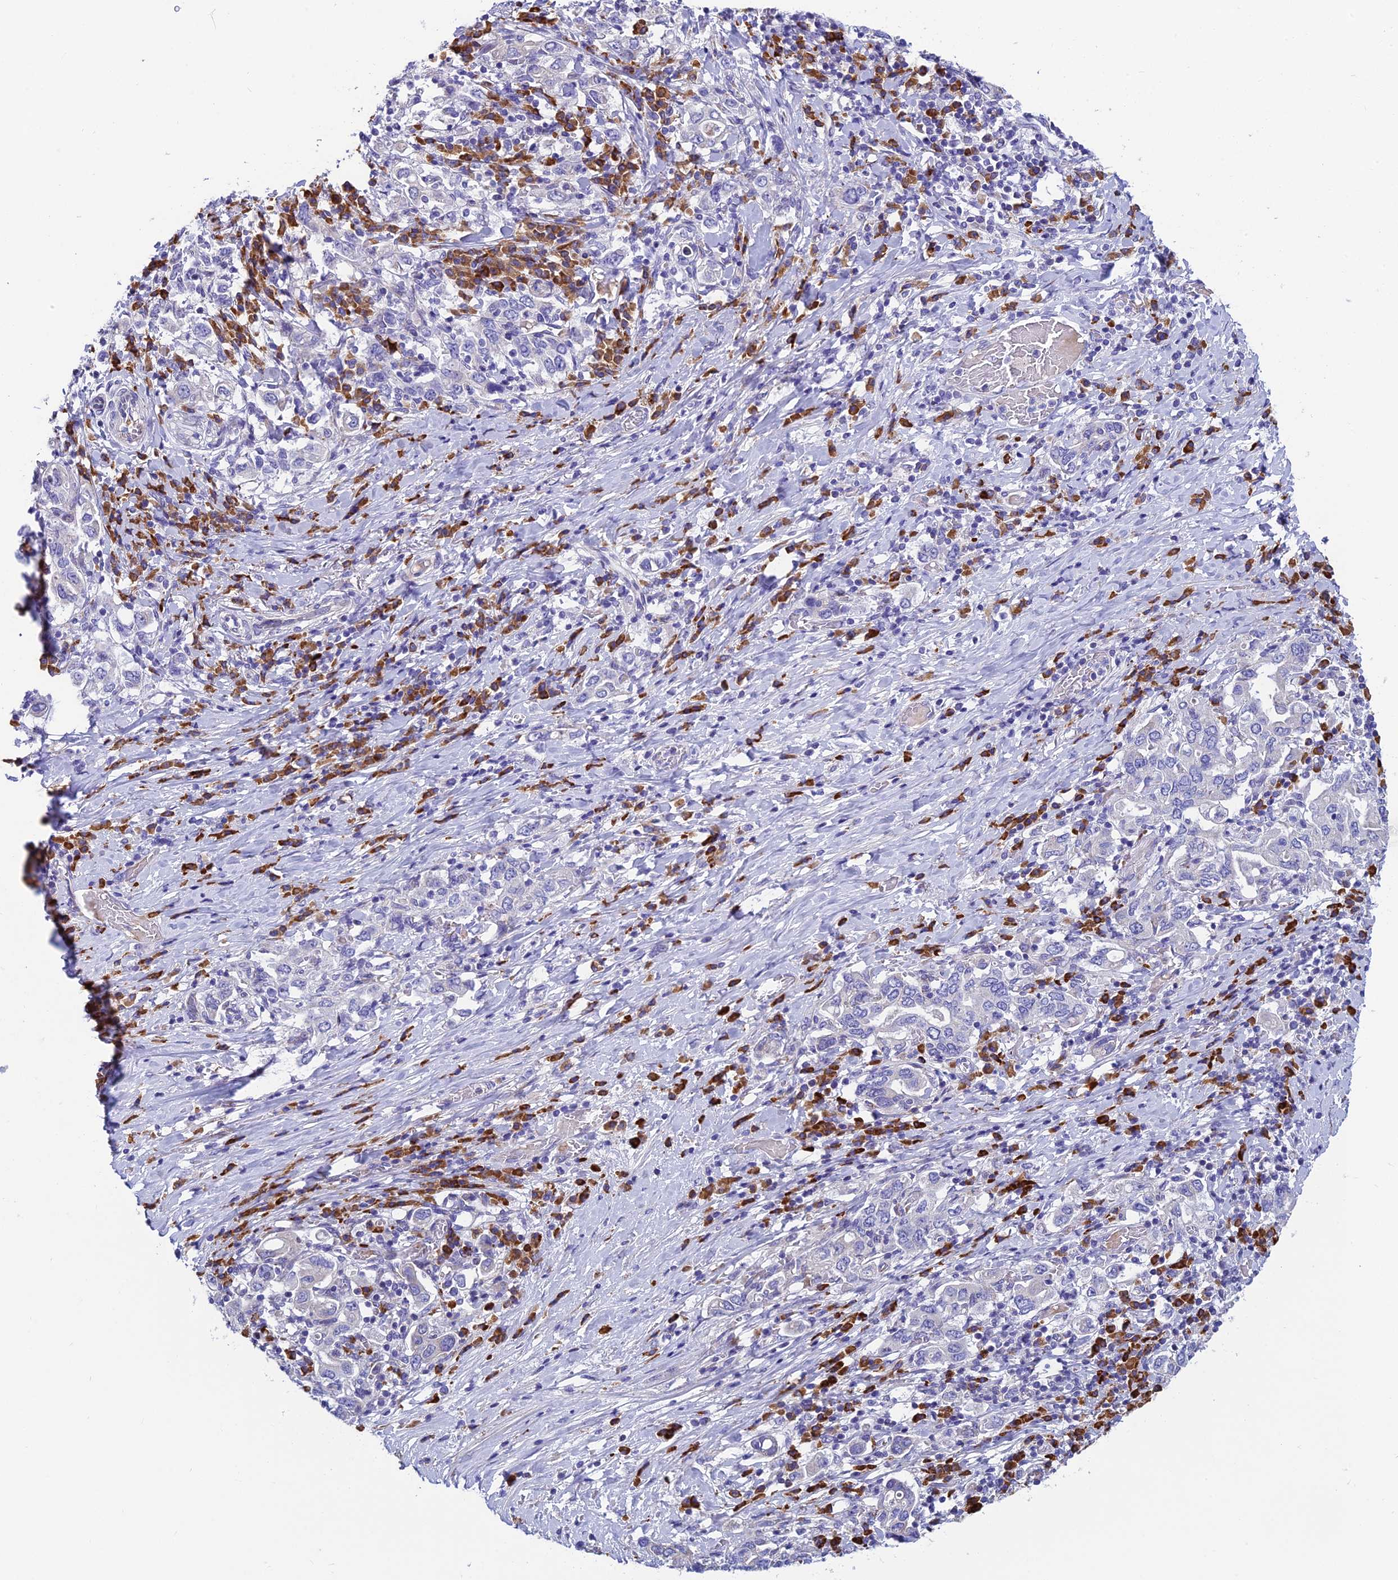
{"staining": {"intensity": "negative", "quantity": "none", "location": "none"}, "tissue": "stomach cancer", "cell_type": "Tumor cells", "image_type": "cancer", "snomed": [{"axis": "morphology", "description": "Adenocarcinoma, NOS"}, {"axis": "topography", "description": "Stomach, upper"}, {"axis": "topography", "description": "Stomach"}], "caption": "Human stomach adenocarcinoma stained for a protein using immunohistochemistry demonstrates no expression in tumor cells.", "gene": "MACIR", "patient": {"sex": "male", "age": 62}}